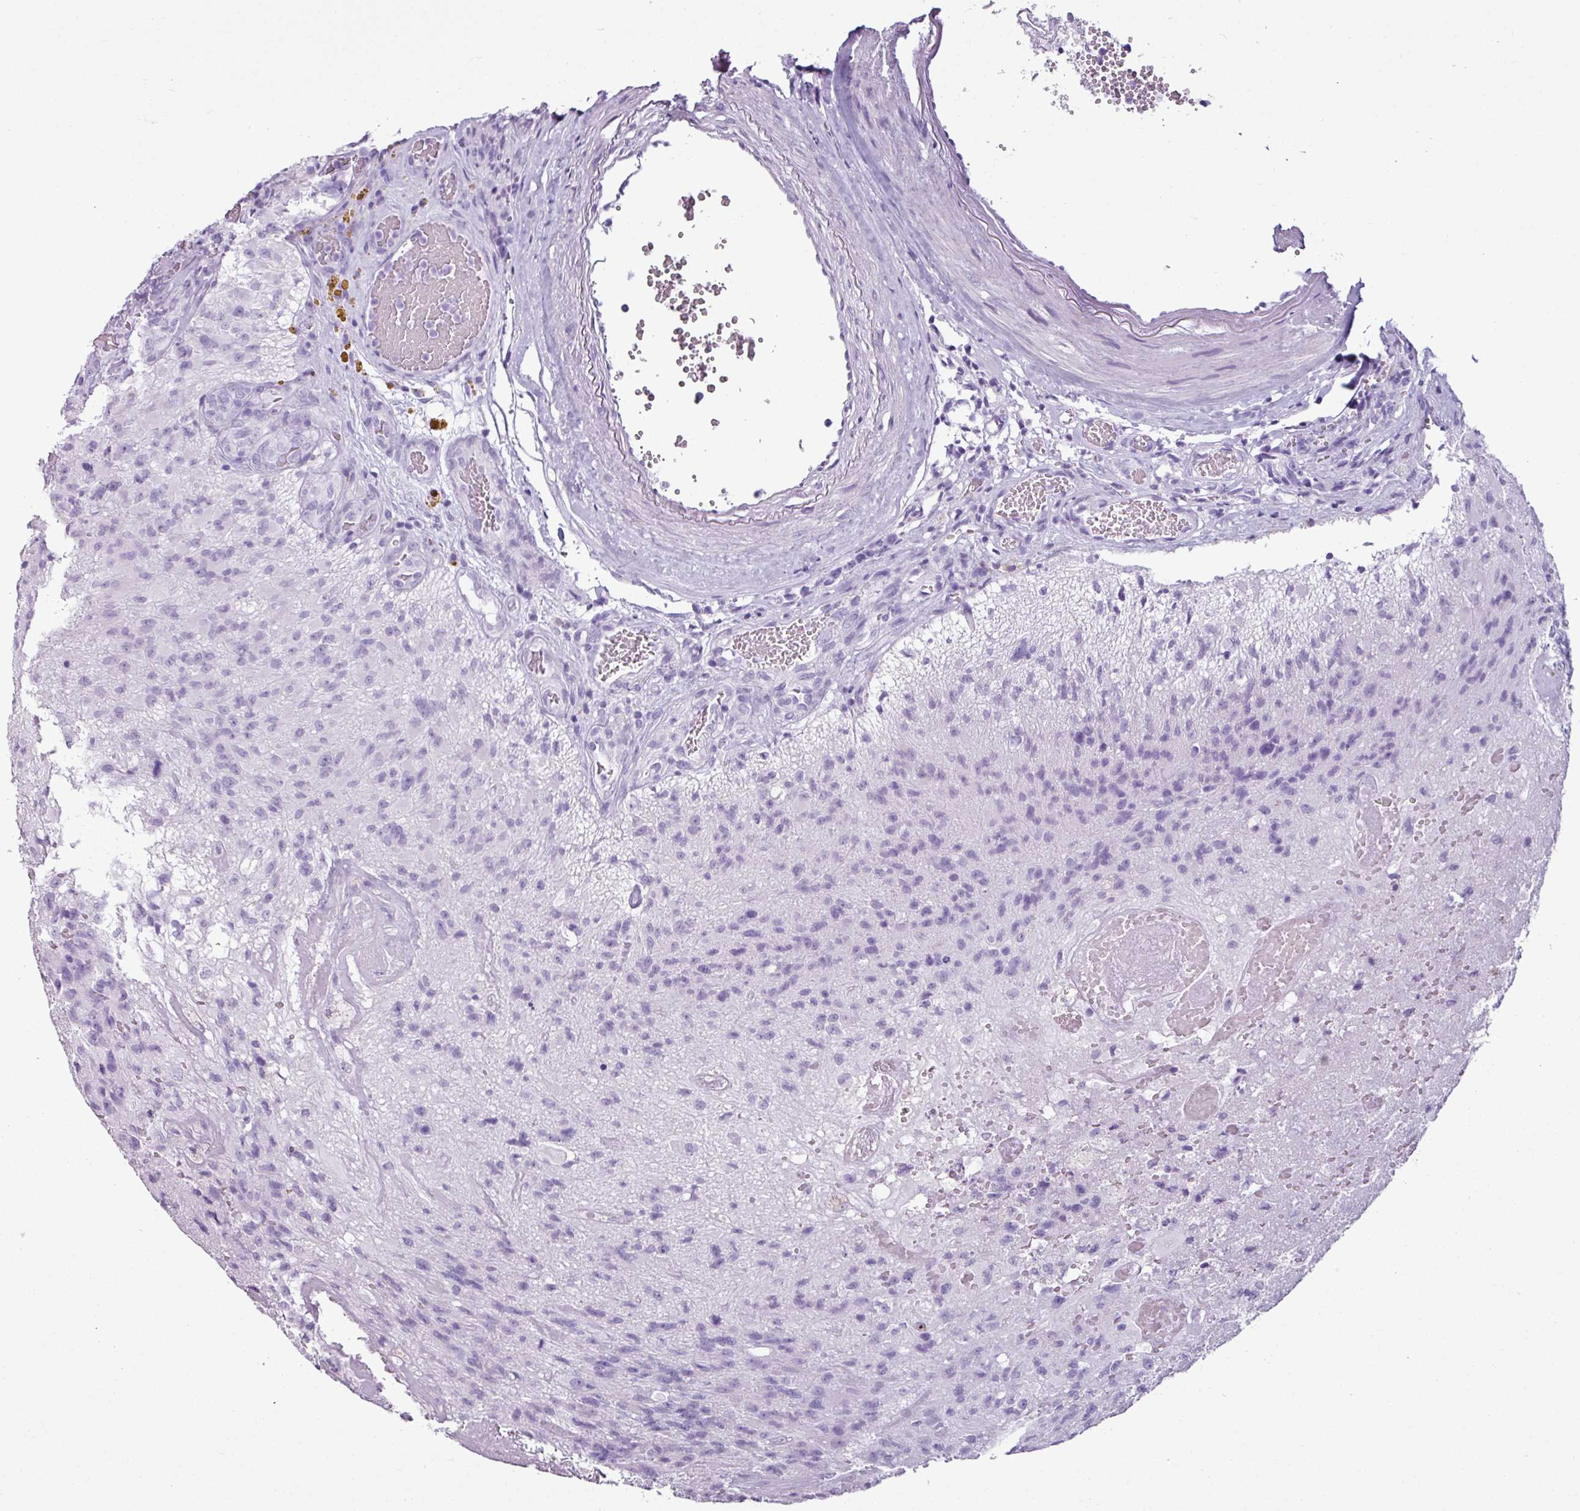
{"staining": {"intensity": "negative", "quantity": "none", "location": "none"}, "tissue": "glioma", "cell_type": "Tumor cells", "image_type": "cancer", "snomed": [{"axis": "morphology", "description": "Glioma, malignant, High grade"}, {"axis": "topography", "description": "Brain"}], "caption": "The IHC image has no significant positivity in tumor cells of high-grade glioma (malignant) tissue.", "gene": "SCT", "patient": {"sex": "male", "age": 76}}